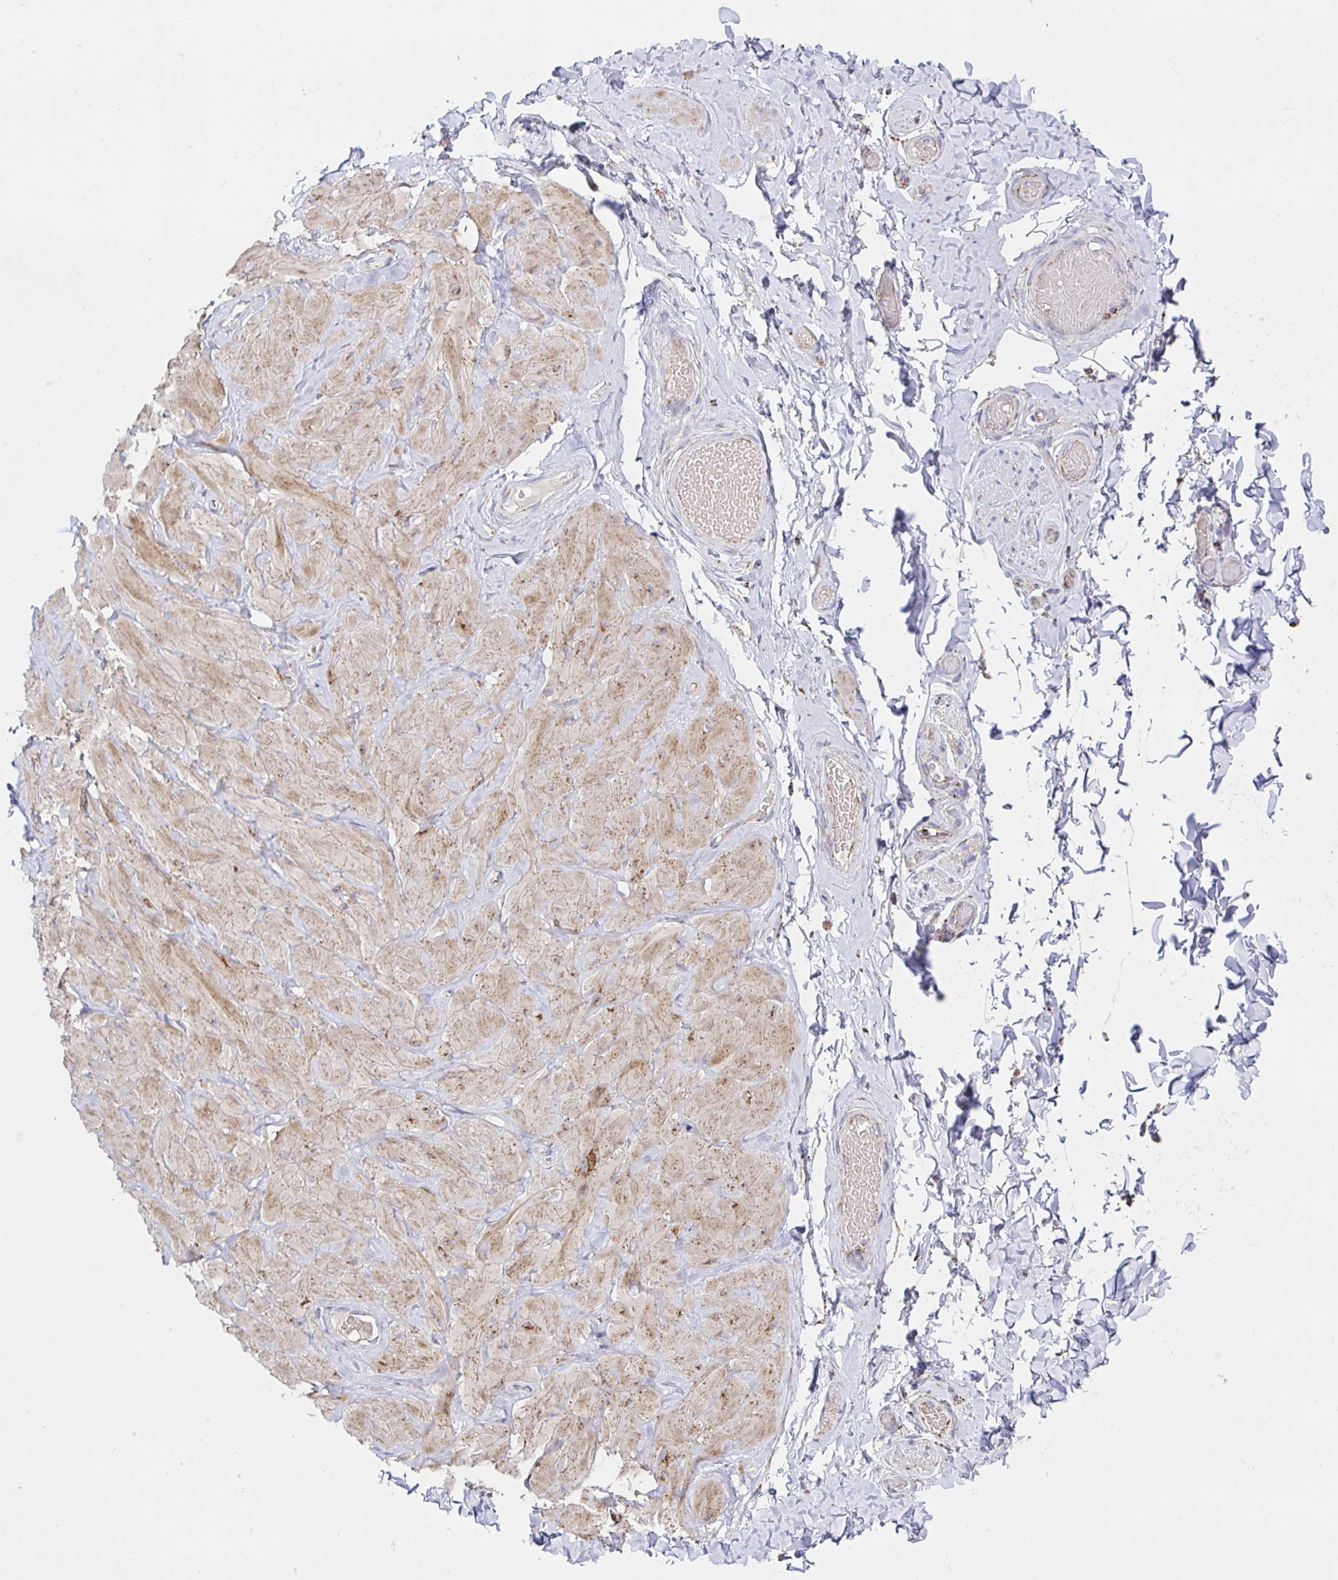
{"staining": {"intensity": "negative", "quantity": "none", "location": "none"}, "tissue": "soft tissue", "cell_type": "Fibroblasts", "image_type": "normal", "snomed": [{"axis": "morphology", "description": "Normal tissue, NOS"}, {"axis": "topography", "description": "Soft tissue"}, {"axis": "topography", "description": "Adipose tissue"}, {"axis": "topography", "description": "Vascular tissue"}, {"axis": "topography", "description": "Peripheral nerve tissue"}], "caption": "Fibroblasts are negative for protein expression in unremarkable human soft tissue.", "gene": "PRDX3", "patient": {"sex": "male", "age": 29}}